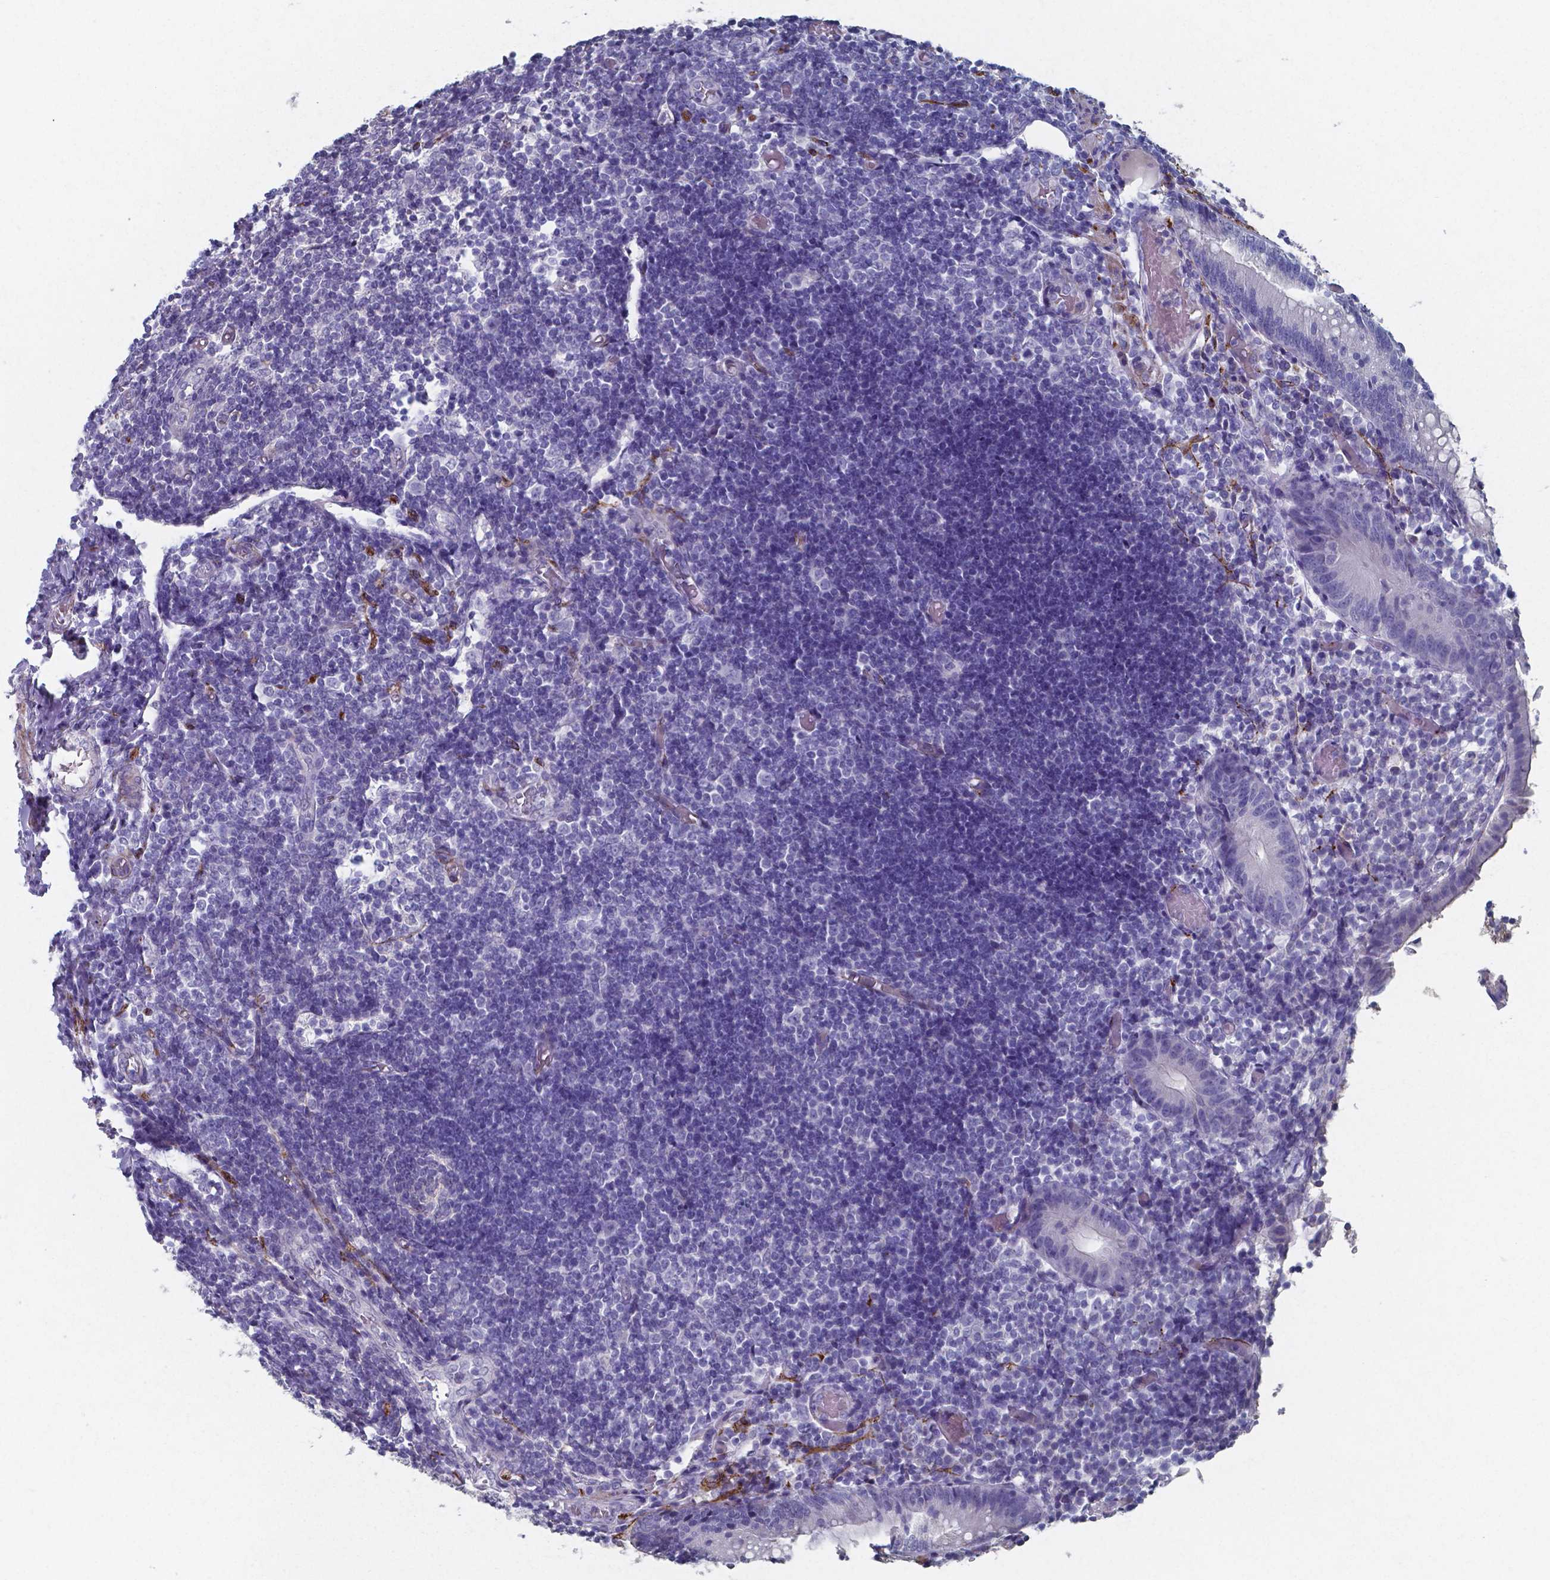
{"staining": {"intensity": "negative", "quantity": "none", "location": "none"}, "tissue": "appendix", "cell_type": "Glandular cells", "image_type": "normal", "snomed": [{"axis": "morphology", "description": "Normal tissue, NOS"}, {"axis": "topography", "description": "Appendix"}], "caption": "Immunohistochemistry (IHC) histopathology image of benign appendix stained for a protein (brown), which reveals no expression in glandular cells.", "gene": "PLA2R1", "patient": {"sex": "female", "age": 32}}